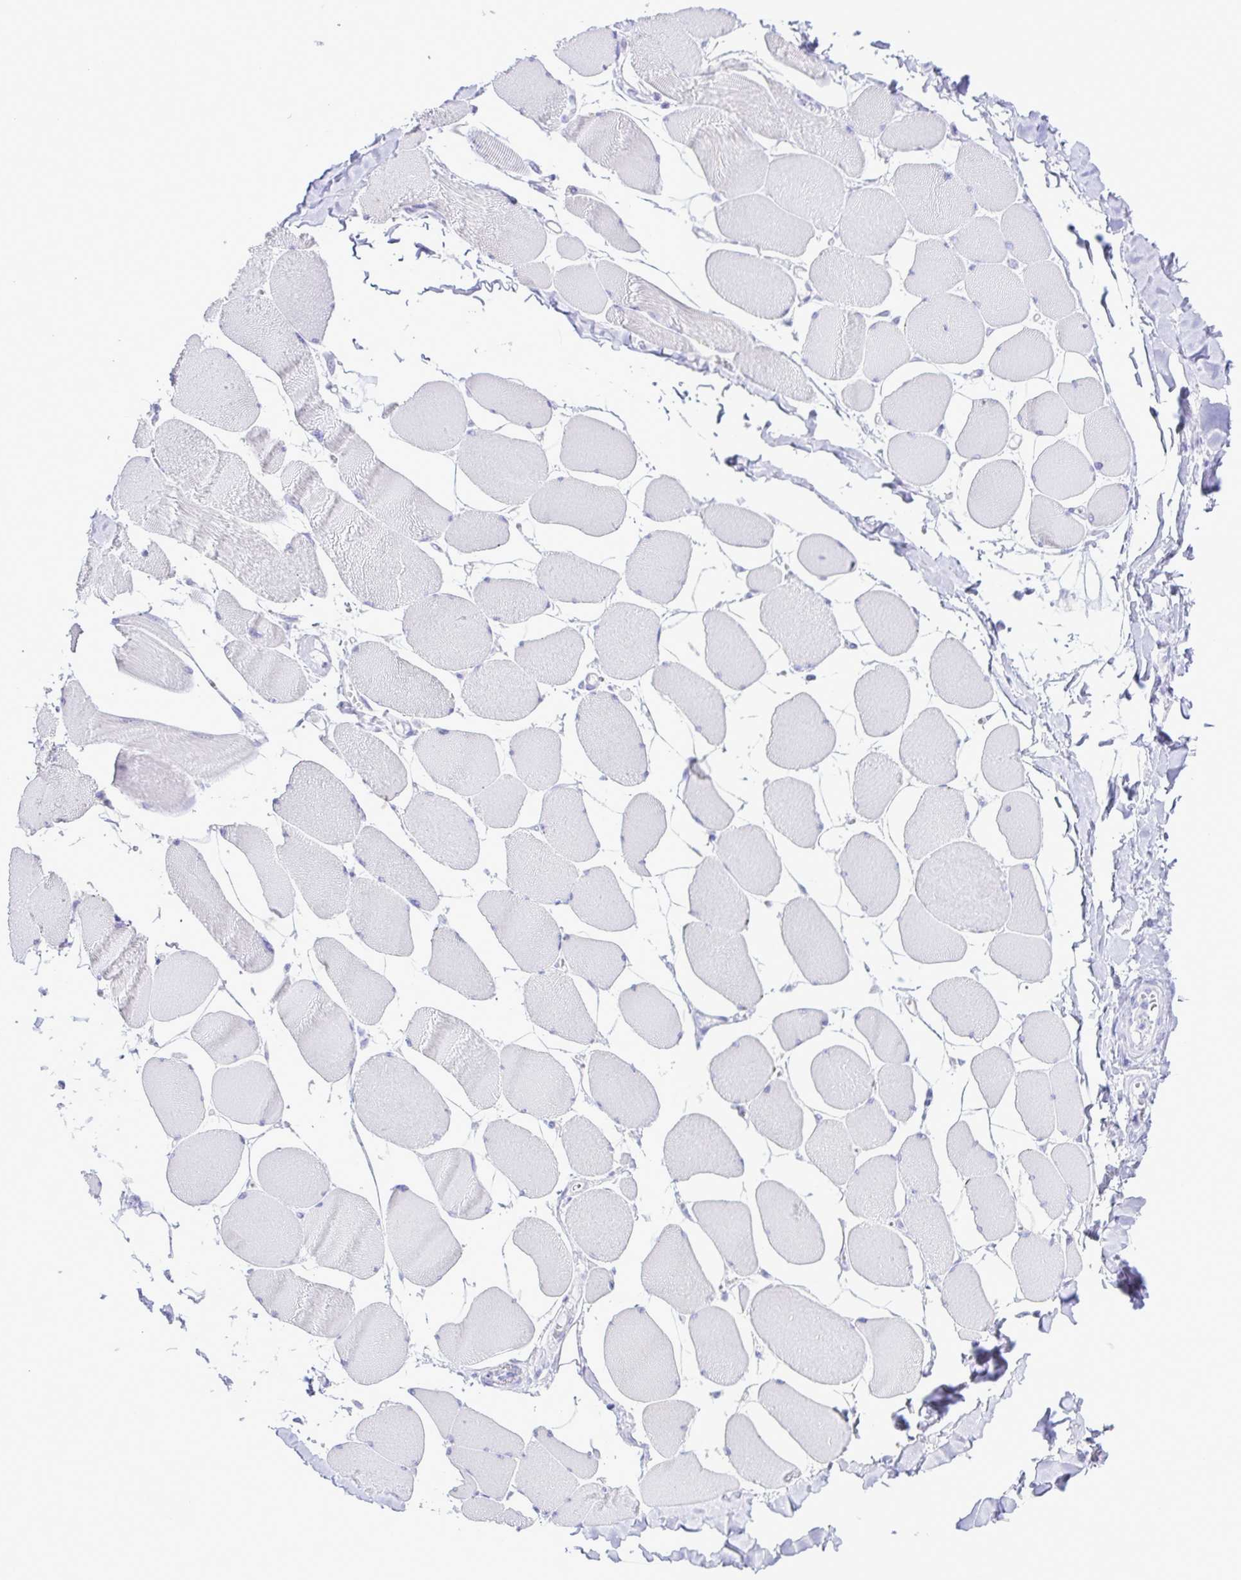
{"staining": {"intensity": "negative", "quantity": "none", "location": "none"}, "tissue": "skeletal muscle", "cell_type": "Myocytes", "image_type": "normal", "snomed": [{"axis": "morphology", "description": "Normal tissue, NOS"}, {"axis": "topography", "description": "Skeletal muscle"}], "caption": "Unremarkable skeletal muscle was stained to show a protein in brown. There is no significant staining in myocytes.", "gene": "CASP14", "patient": {"sex": "female", "age": 75}}